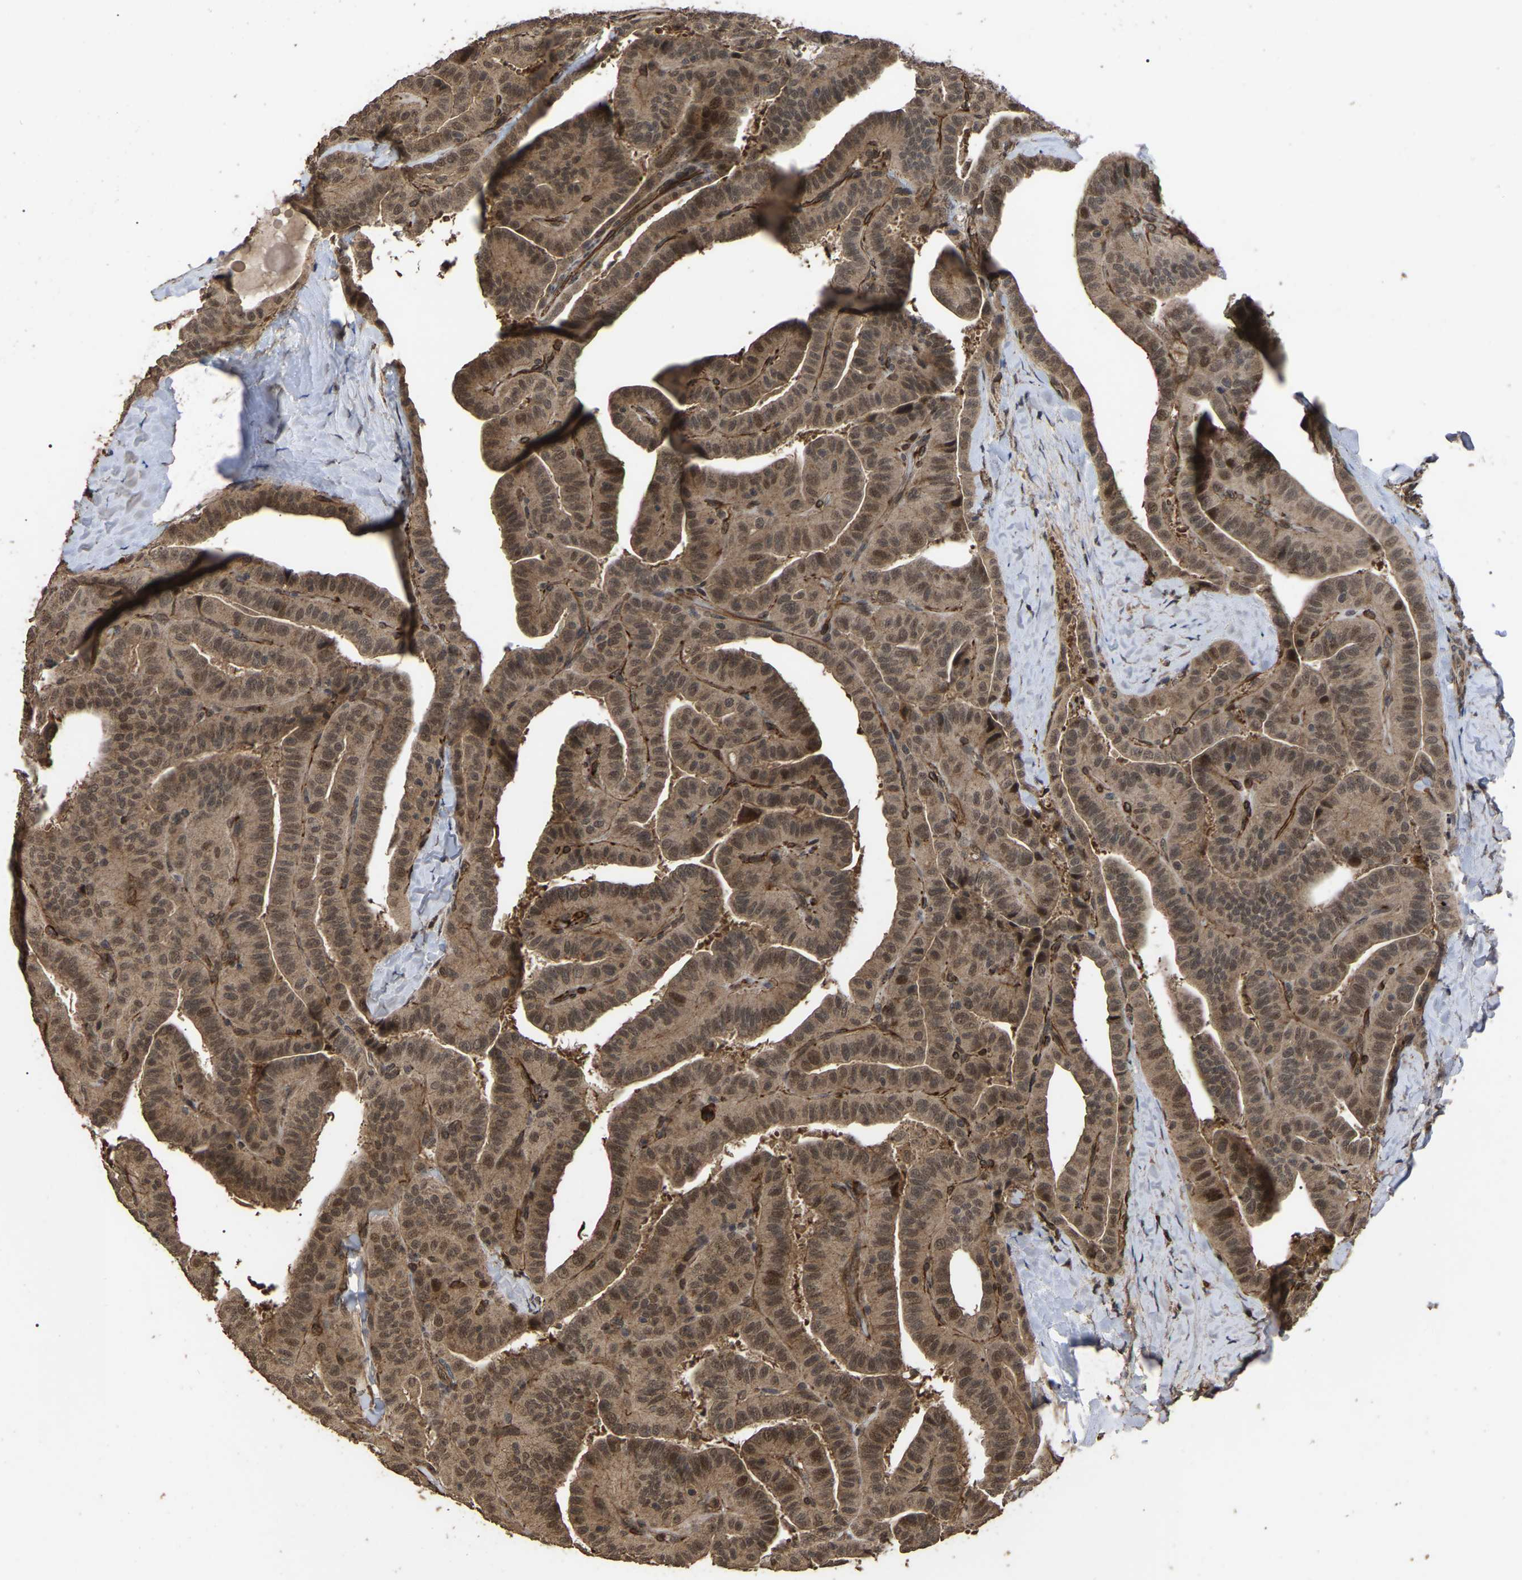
{"staining": {"intensity": "moderate", "quantity": ">75%", "location": "cytoplasmic/membranous"}, "tissue": "thyroid cancer", "cell_type": "Tumor cells", "image_type": "cancer", "snomed": [{"axis": "morphology", "description": "Papillary adenocarcinoma, NOS"}, {"axis": "topography", "description": "Thyroid gland"}], "caption": "A brown stain shows moderate cytoplasmic/membranous expression of a protein in papillary adenocarcinoma (thyroid) tumor cells.", "gene": "FAM161B", "patient": {"sex": "male", "age": 77}}